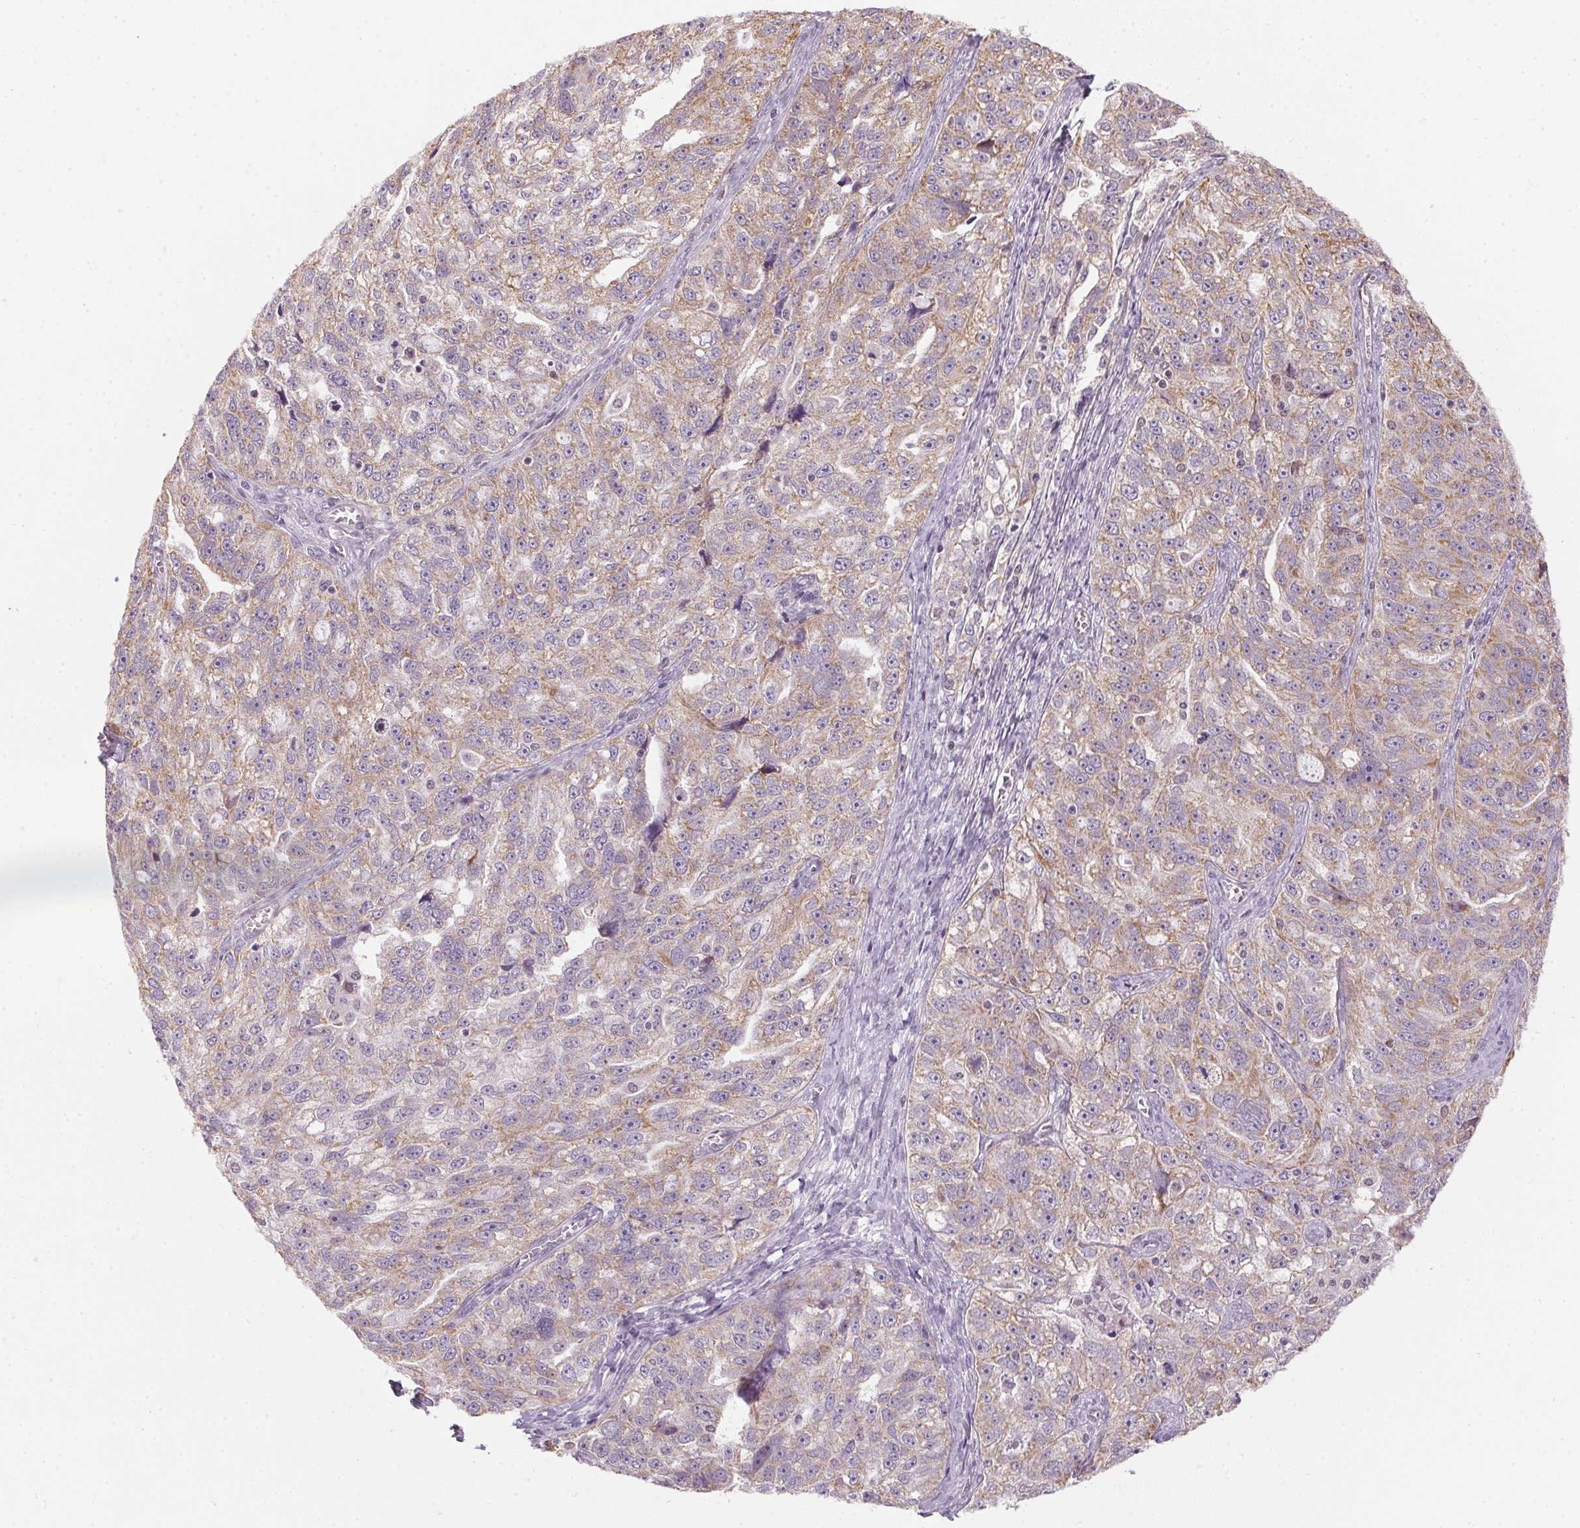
{"staining": {"intensity": "weak", "quantity": "25%-75%", "location": "cytoplasmic/membranous"}, "tissue": "ovarian cancer", "cell_type": "Tumor cells", "image_type": "cancer", "snomed": [{"axis": "morphology", "description": "Cystadenocarcinoma, serous, NOS"}, {"axis": "topography", "description": "Ovary"}], "caption": "Ovarian cancer (serous cystadenocarcinoma) was stained to show a protein in brown. There is low levels of weak cytoplasmic/membranous expression in about 25%-75% of tumor cells.", "gene": "SC5D", "patient": {"sex": "female", "age": 51}}